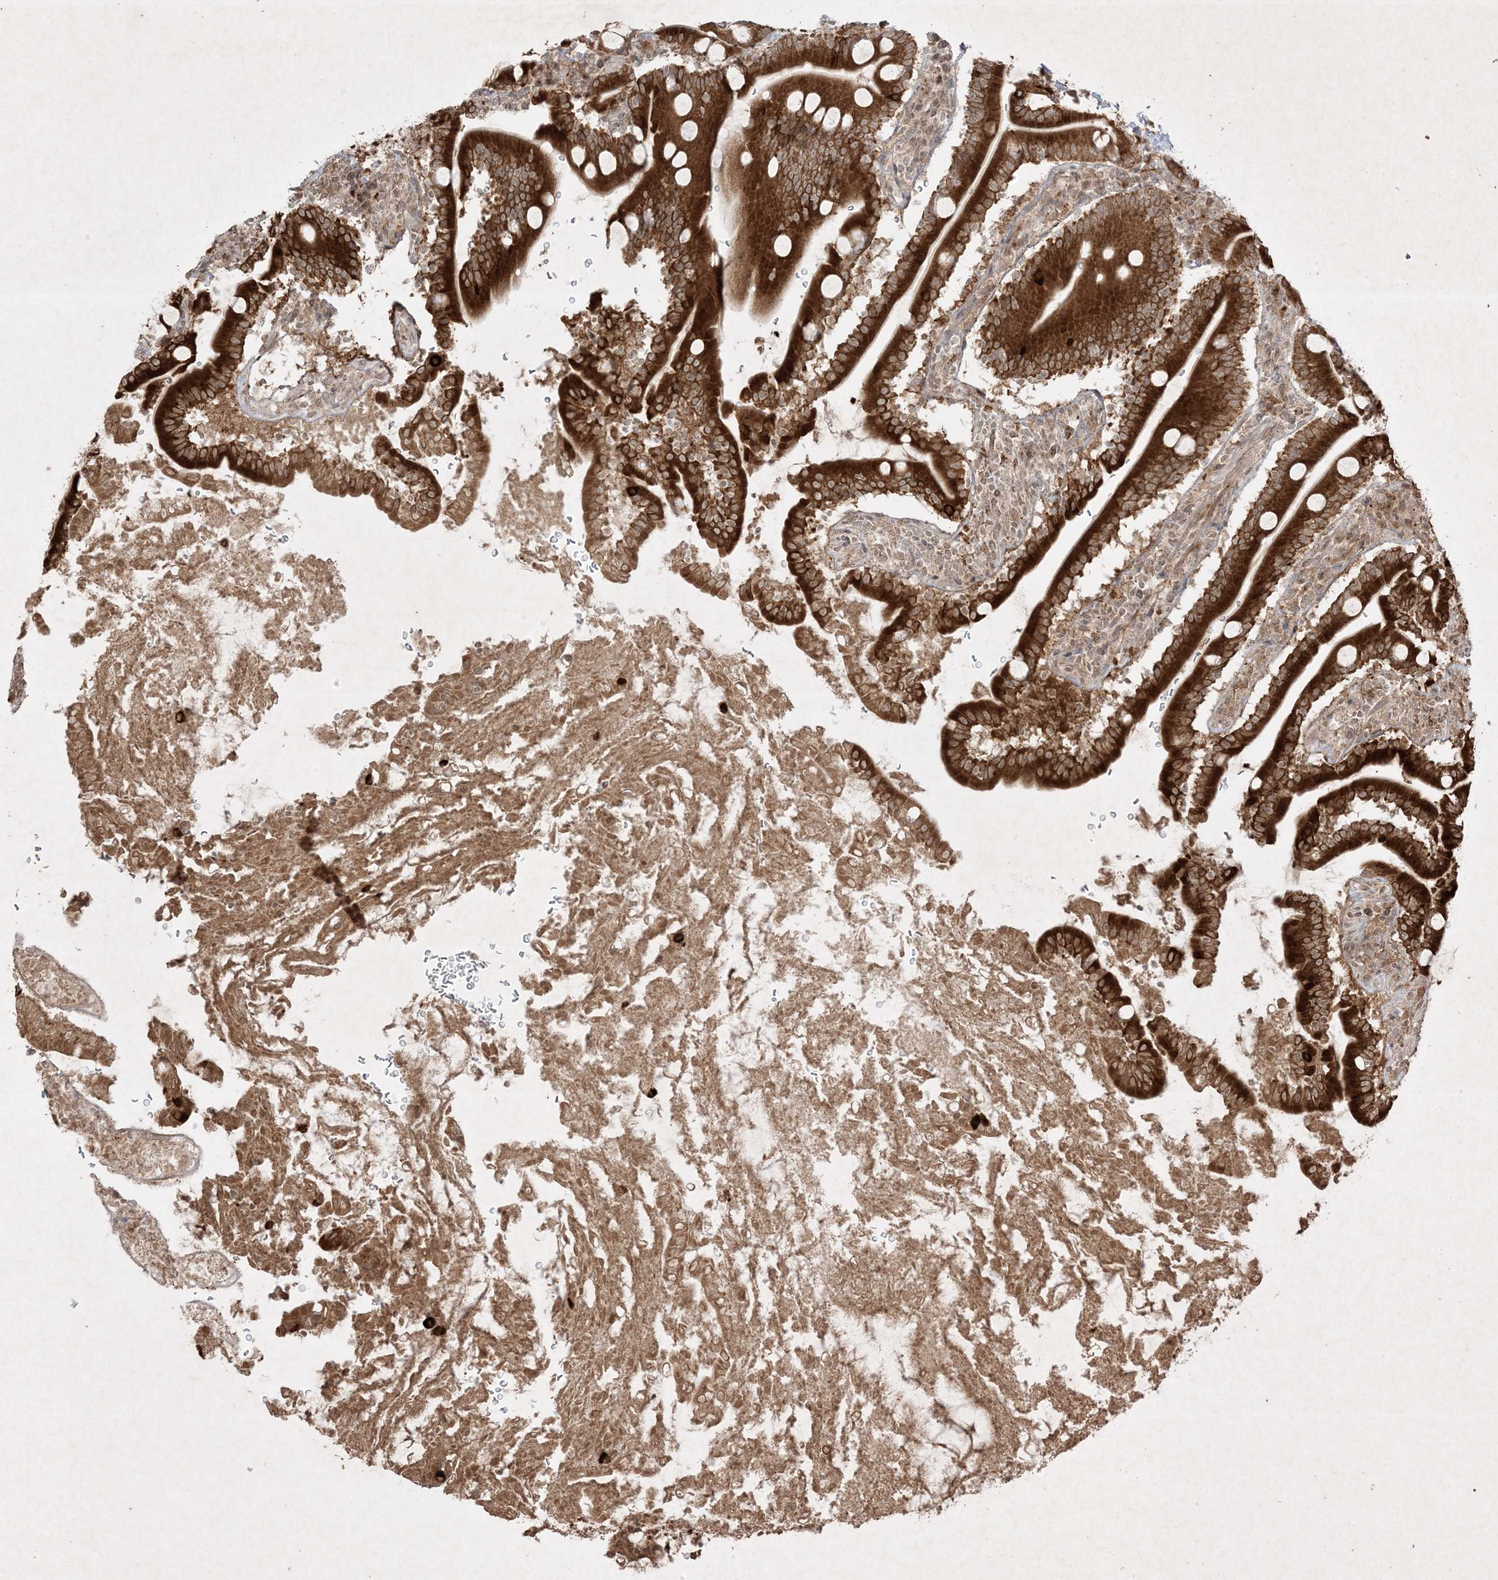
{"staining": {"intensity": "strong", "quantity": ">75%", "location": "cytoplasmic/membranous"}, "tissue": "duodenum", "cell_type": "Glandular cells", "image_type": "normal", "snomed": [{"axis": "morphology", "description": "Normal tissue, NOS"}, {"axis": "topography", "description": "Duodenum"}], "caption": "Duodenum stained with DAB immunohistochemistry reveals high levels of strong cytoplasmic/membranous staining in about >75% of glandular cells.", "gene": "PTK6", "patient": {"sex": "male", "age": 35}}